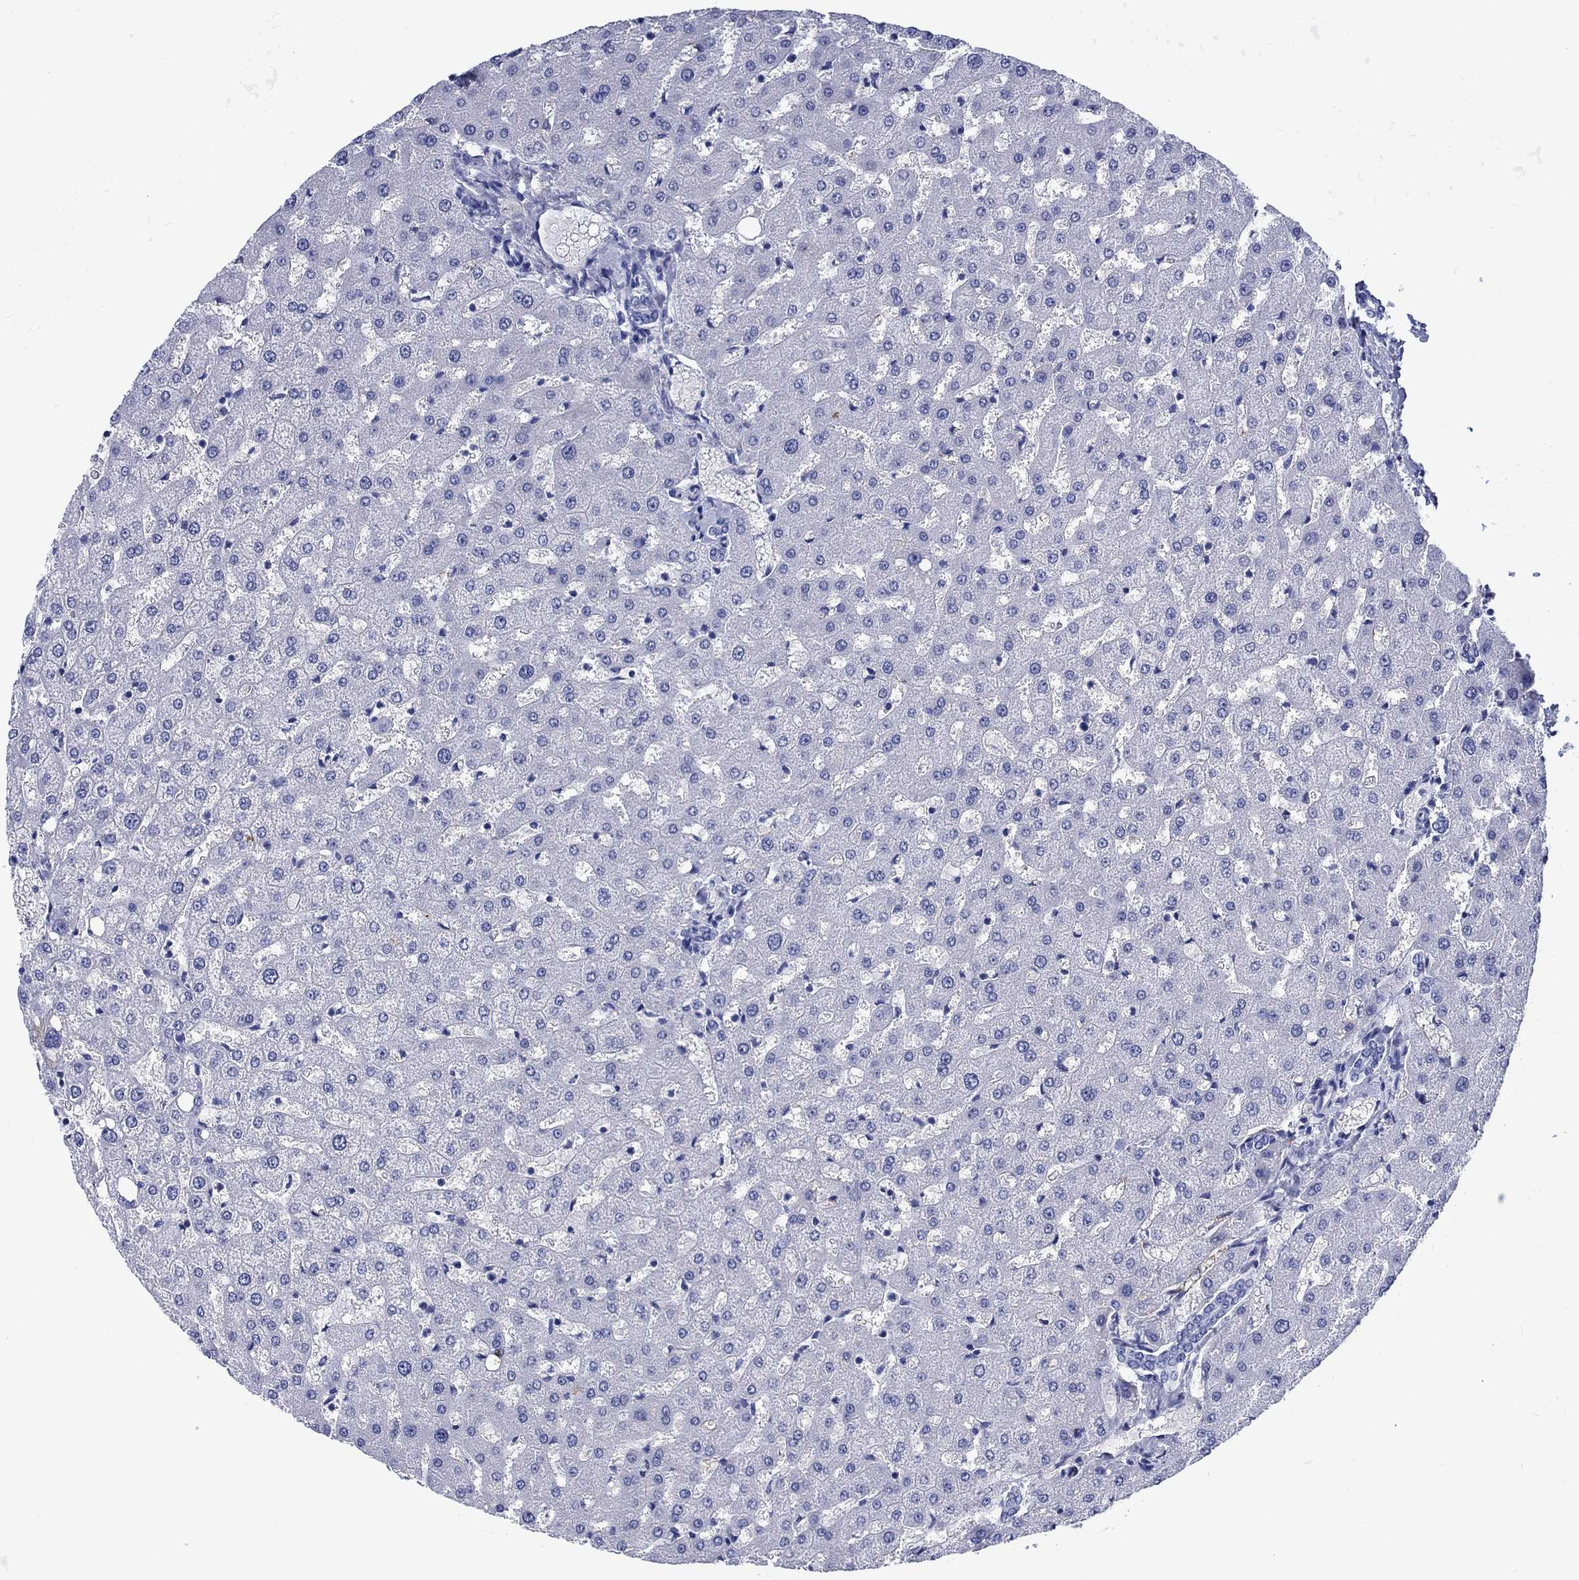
{"staining": {"intensity": "negative", "quantity": "none", "location": "none"}, "tissue": "liver", "cell_type": "Cholangiocytes", "image_type": "normal", "snomed": [{"axis": "morphology", "description": "Normal tissue, NOS"}, {"axis": "topography", "description": "Liver"}], "caption": "A high-resolution micrograph shows IHC staining of benign liver, which displays no significant staining in cholangiocytes. The staining was performed using DAB (3,3'-diaminobenzidine) to visualize the protein expression in brown, while the nuclei were stained in blue with hematoxylin (Magnification: 20x).", "gene": "CACNG3", "patient": {"sex": "female", "age": 50}}